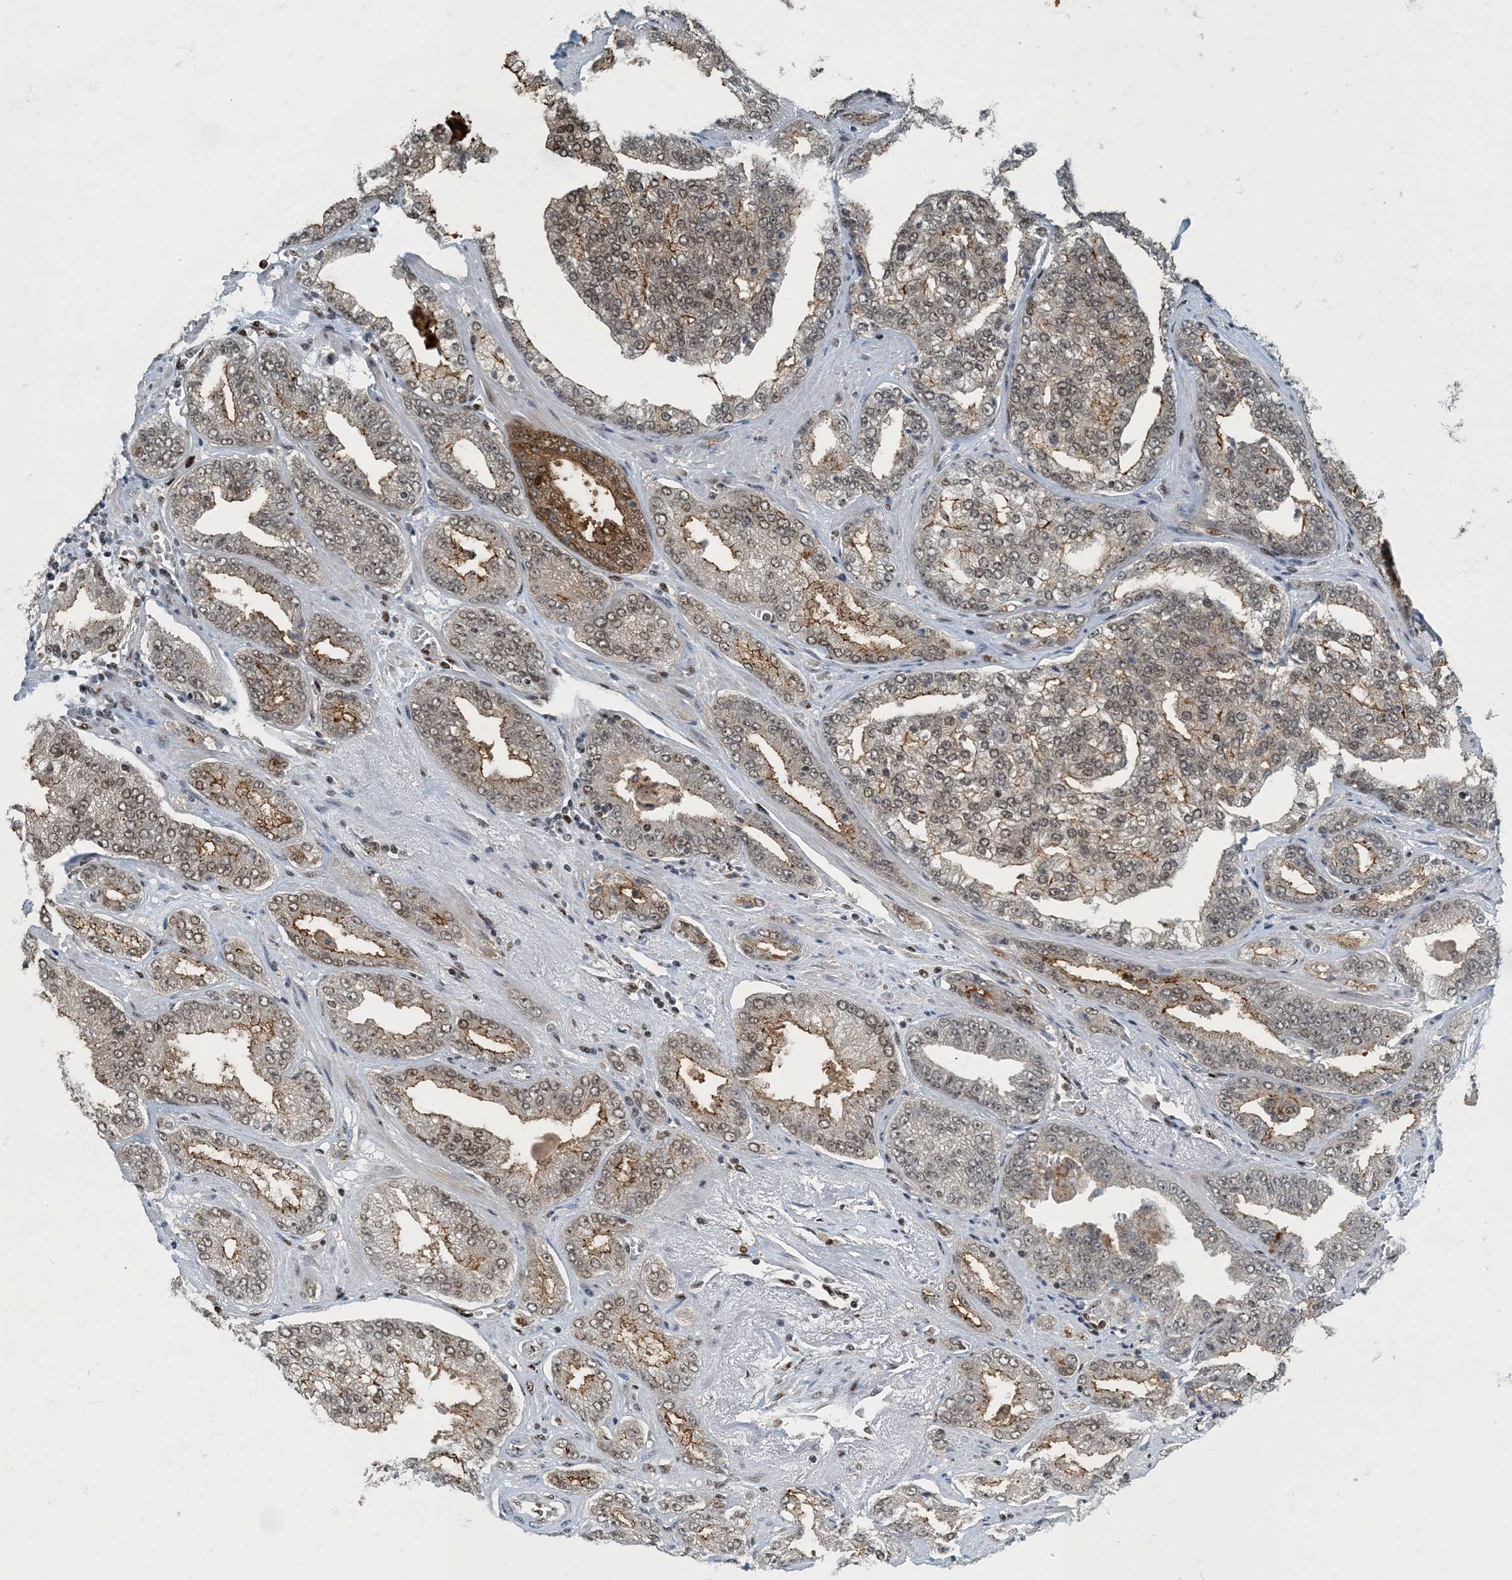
{"staining": {"intensity": "moderate", "quantity": "<25%", "location": "cytoplasmic/membranous"}, "tissue": "prostate cancer", "cell_type": "Tumor cells", "image_type": "cancer", "snomed": [{"axis": "morphology", "description": "Adenocarcinoma, High grade"}, {"axis": "topography", "description": "Prostate"}], "caption": "This micrograph shows prostate cancer stained with immunohistochemistry to label a protein in brown. The cytoplasmic/membranous of tumor cells show moderate positivity for the protein. Nuclei are counter-stained blue.", "gene": "MBD1", "patient": {"sex": "male", "age": 71}}